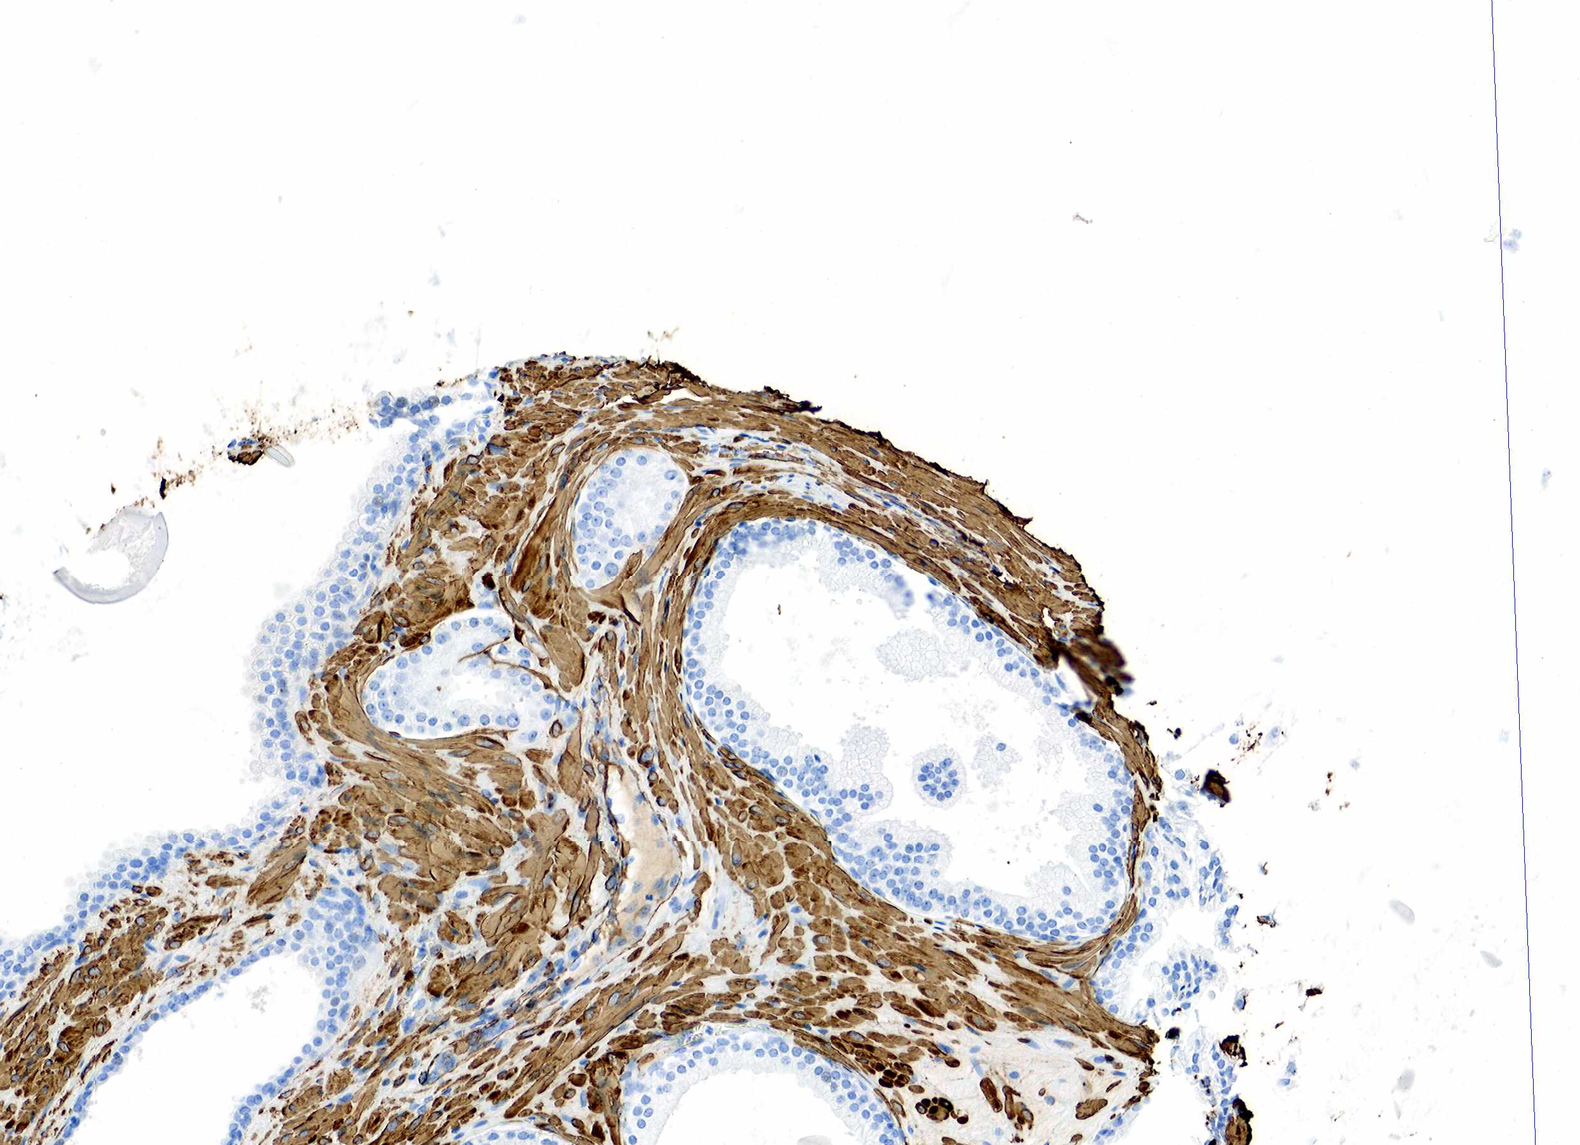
{"staining": {"intensity": "negative", "quantity": "none", "location": "none"}, "tissue": "prostate cancer", "cell_type": "Tumor cells", "image_type": "cancer", "snomed": [{"axis": "morphology", "description": "Adenocarcinoma, Medium grade"}, {"axis": "topography", "description": "Prostate"}], "caption": "DAB (3,3'-diaminobenzidine) immunohistochemical staining of human medium-grade adenocarcinoma (prostate) exhibits no significant positivity in tumor cells. (DAB (3,3'-diaminobenzidine) immunohistochemistry (IHC) visualized using brightfield microscopy, high magnification).", "gene": "ACTA1", "patient": {"sex": "male", "age": 60}}